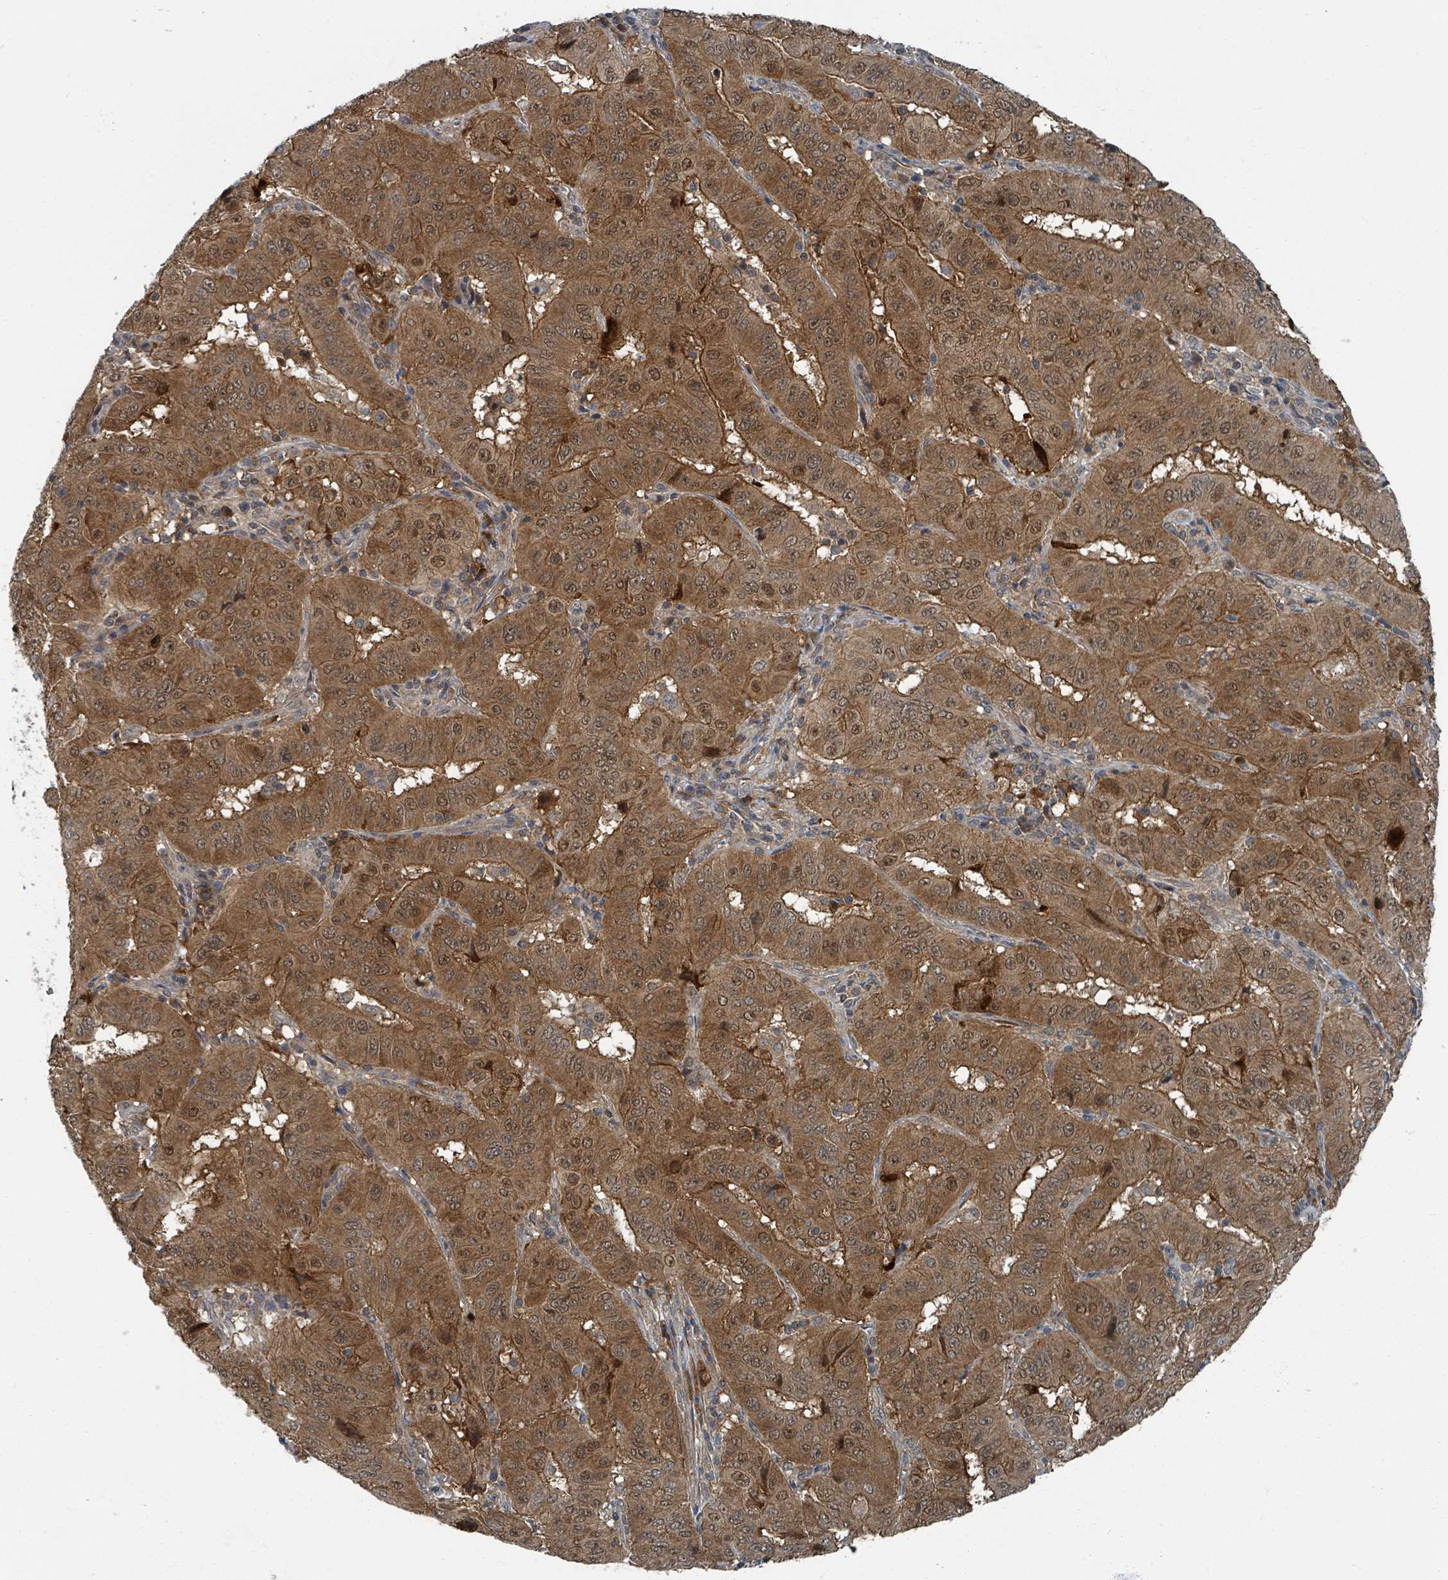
{"staining": {"intensity": "strong", "quantity": ">75%", "location": "cytoplasmic/membranous,nuclear"}, "tissue": "pancreatic cancer", "cell_type": "Tumor cells", "image_type": "cancer", "snomed": [{"axis": "morphology", "description": "Adenocarcinoma, NOS"}, {"axis": "topography", "description": "Pancreas"}], "caption": "A micrograph of human pancreatic cancer stained for a protein reveals strong cytoplasmic/membranous and nuclear brown staining in tumor cells.", "gene": "GOLGA7", "patient": {"sex": "male", "age": 63}}